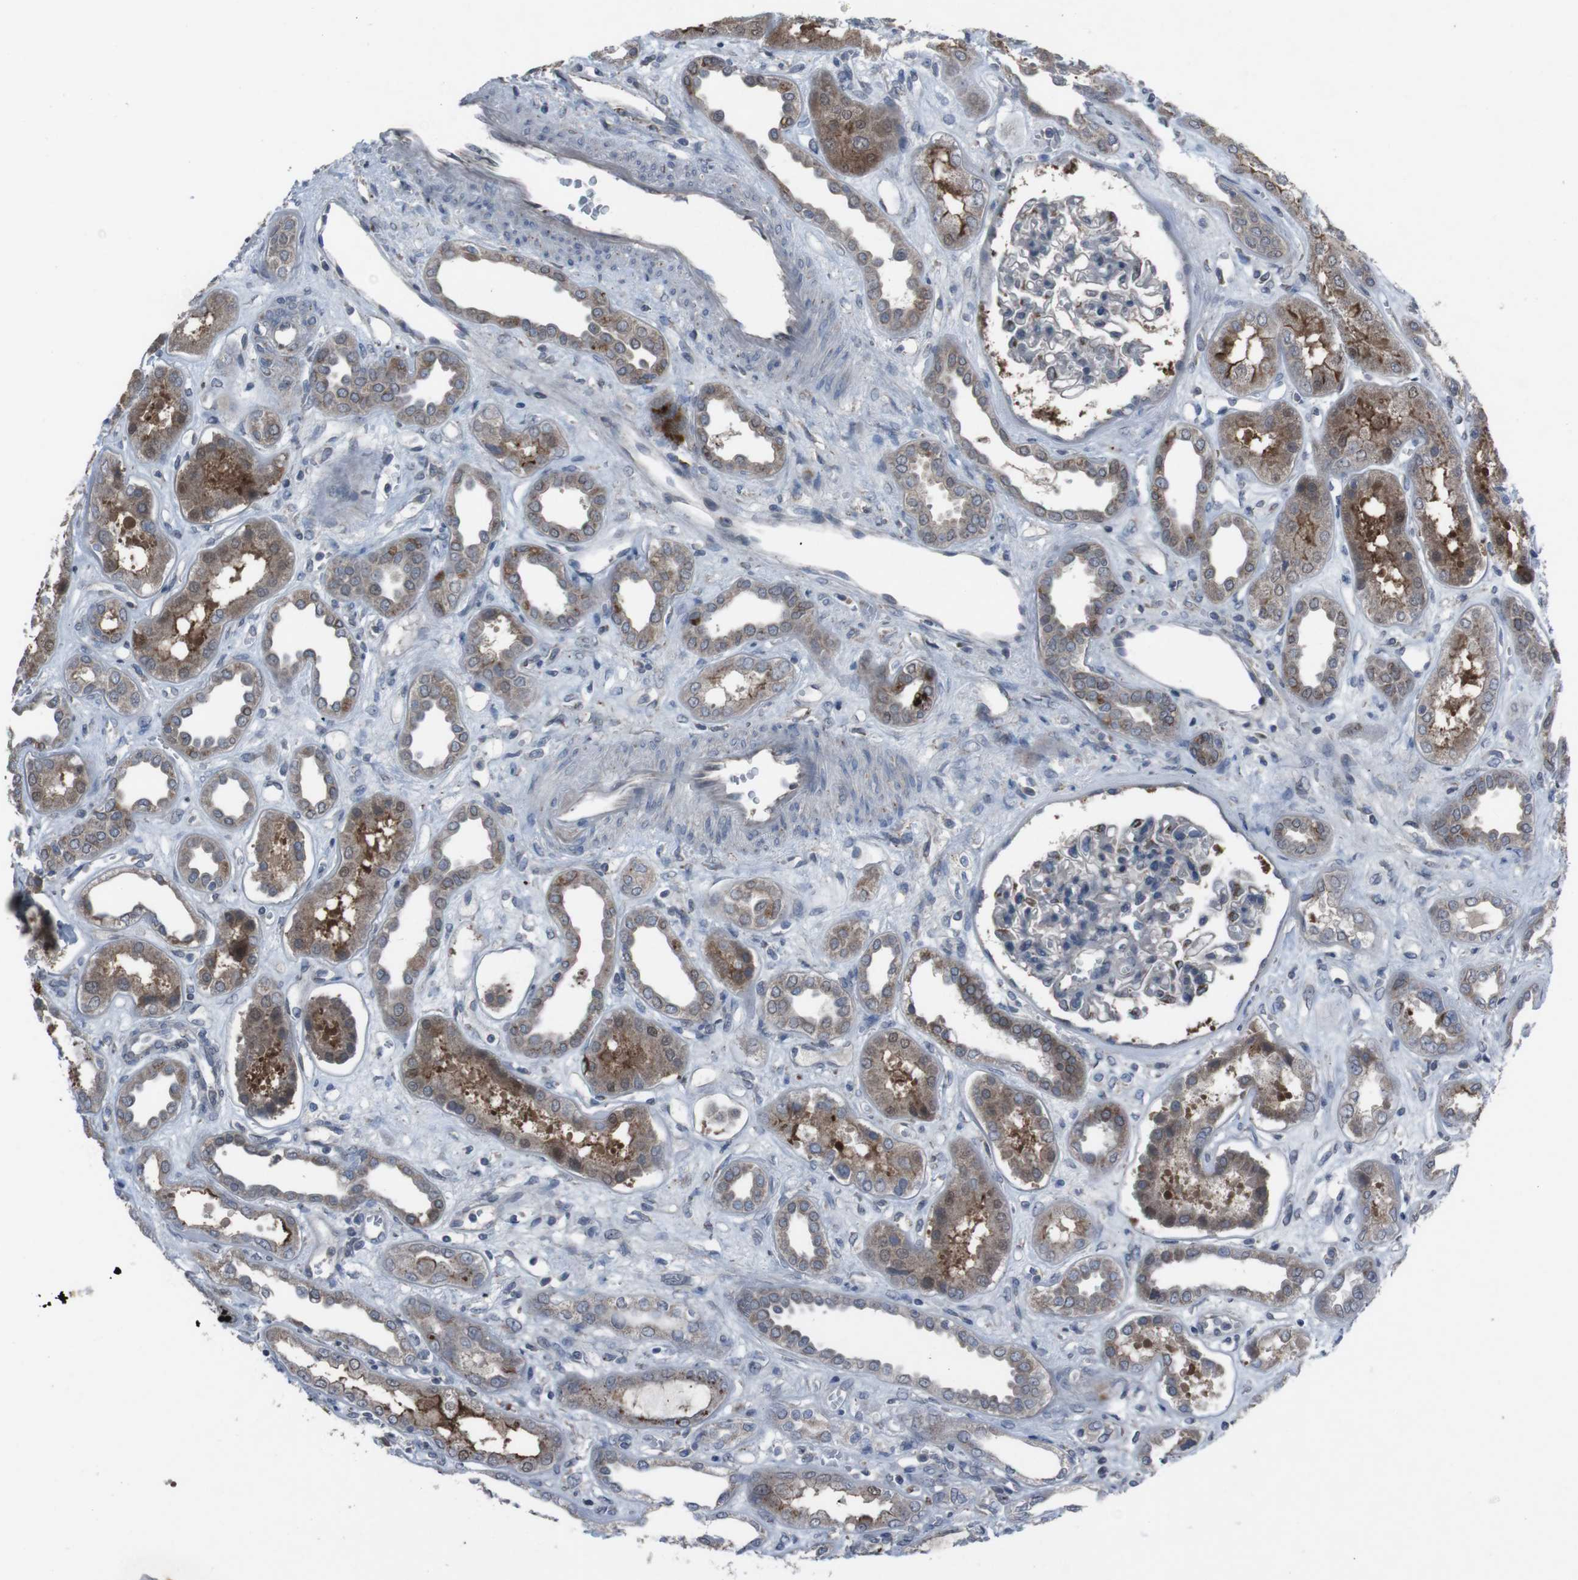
{"staining": {"intensity": "moderate", "quantity": "<25%", "location": "cytoplasmic/membranous"}, "tissue": "kidney", "cell_type": "Cells in glomeruli", "image_type": "normal", "snomed": [{"axis": "morphology", "description": "Normal tissue, NOS"}, {"axis": "topography", "description": "Kidney"}], "caption": "Immunohistochemistry (IHC) staining of normal kidney, which displays low levels of moderate cytoplasmic/membranous staining in approximately <25% of cells in glomeruli indicating moderate cytoplasmic/membranous protein positivity. The staining was performed using DAB (brown) for protein detection and nuclei were counterstained in hematoxylin (blue).", "gene": "EFNA5", "patient": {"sex": "male", "age": 59}}